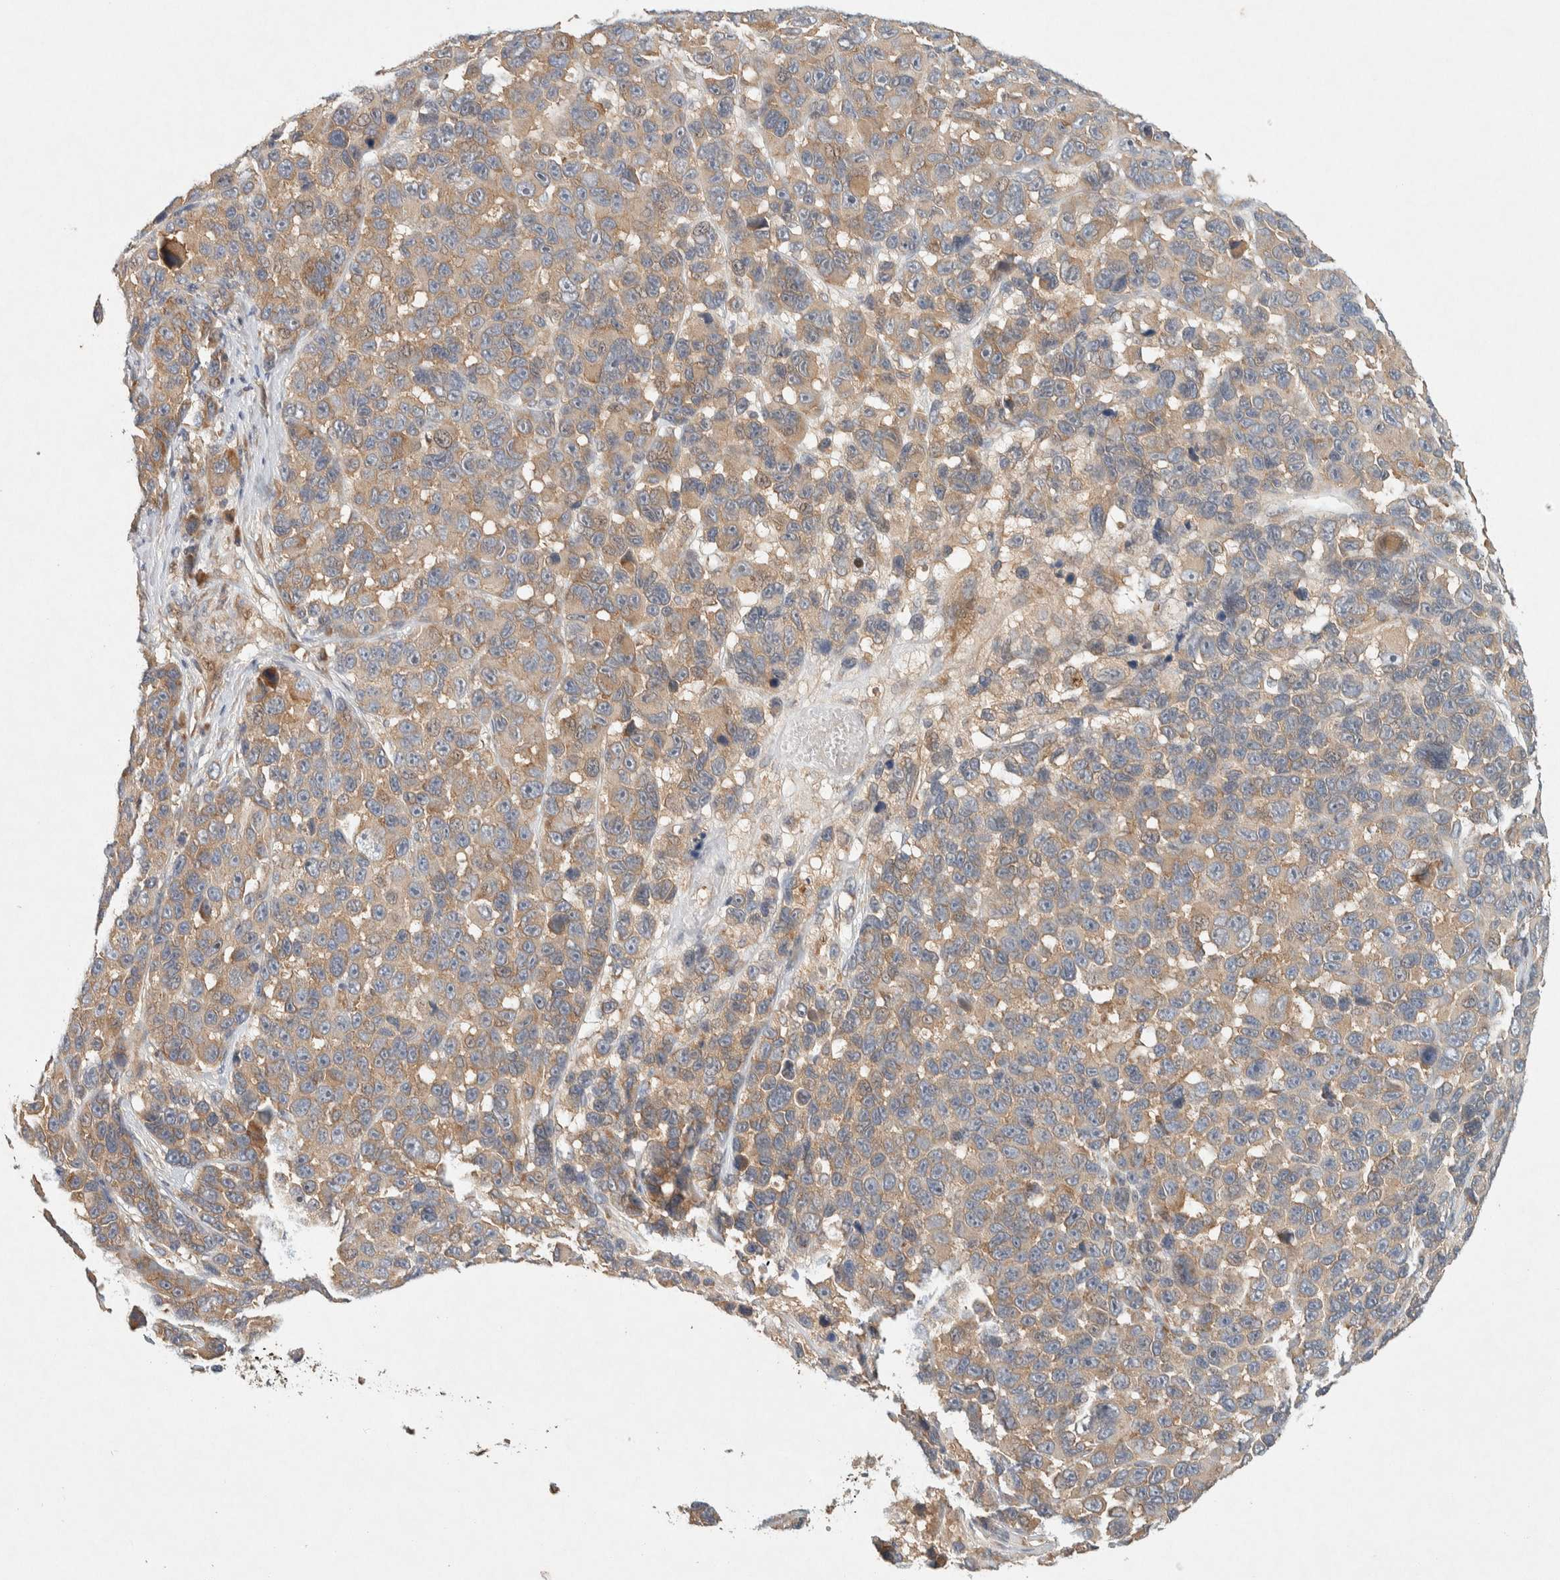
{"staining": {"intensity": "weak", "quantity": ">75%", "location": "cytoplasmic/membranous"}, "tissue": "melanoma", "cell_type": "Tumor cells", "image_type": "cancer", "snomed": [{"axis": "morphology", "description": "Malignant melanoma, NOS"}, {"axis": "topography", "description": "Skin"}], "caption": "DAB (3,3'-diaminobenzidine) immunohistochemical staining of human malignant melanoma displays weak cytoplasmic/membranous protein expression in approximately >75% of tumor cells.", "gene": "PXK", "patient": {"sex": "male", "age": 53}}